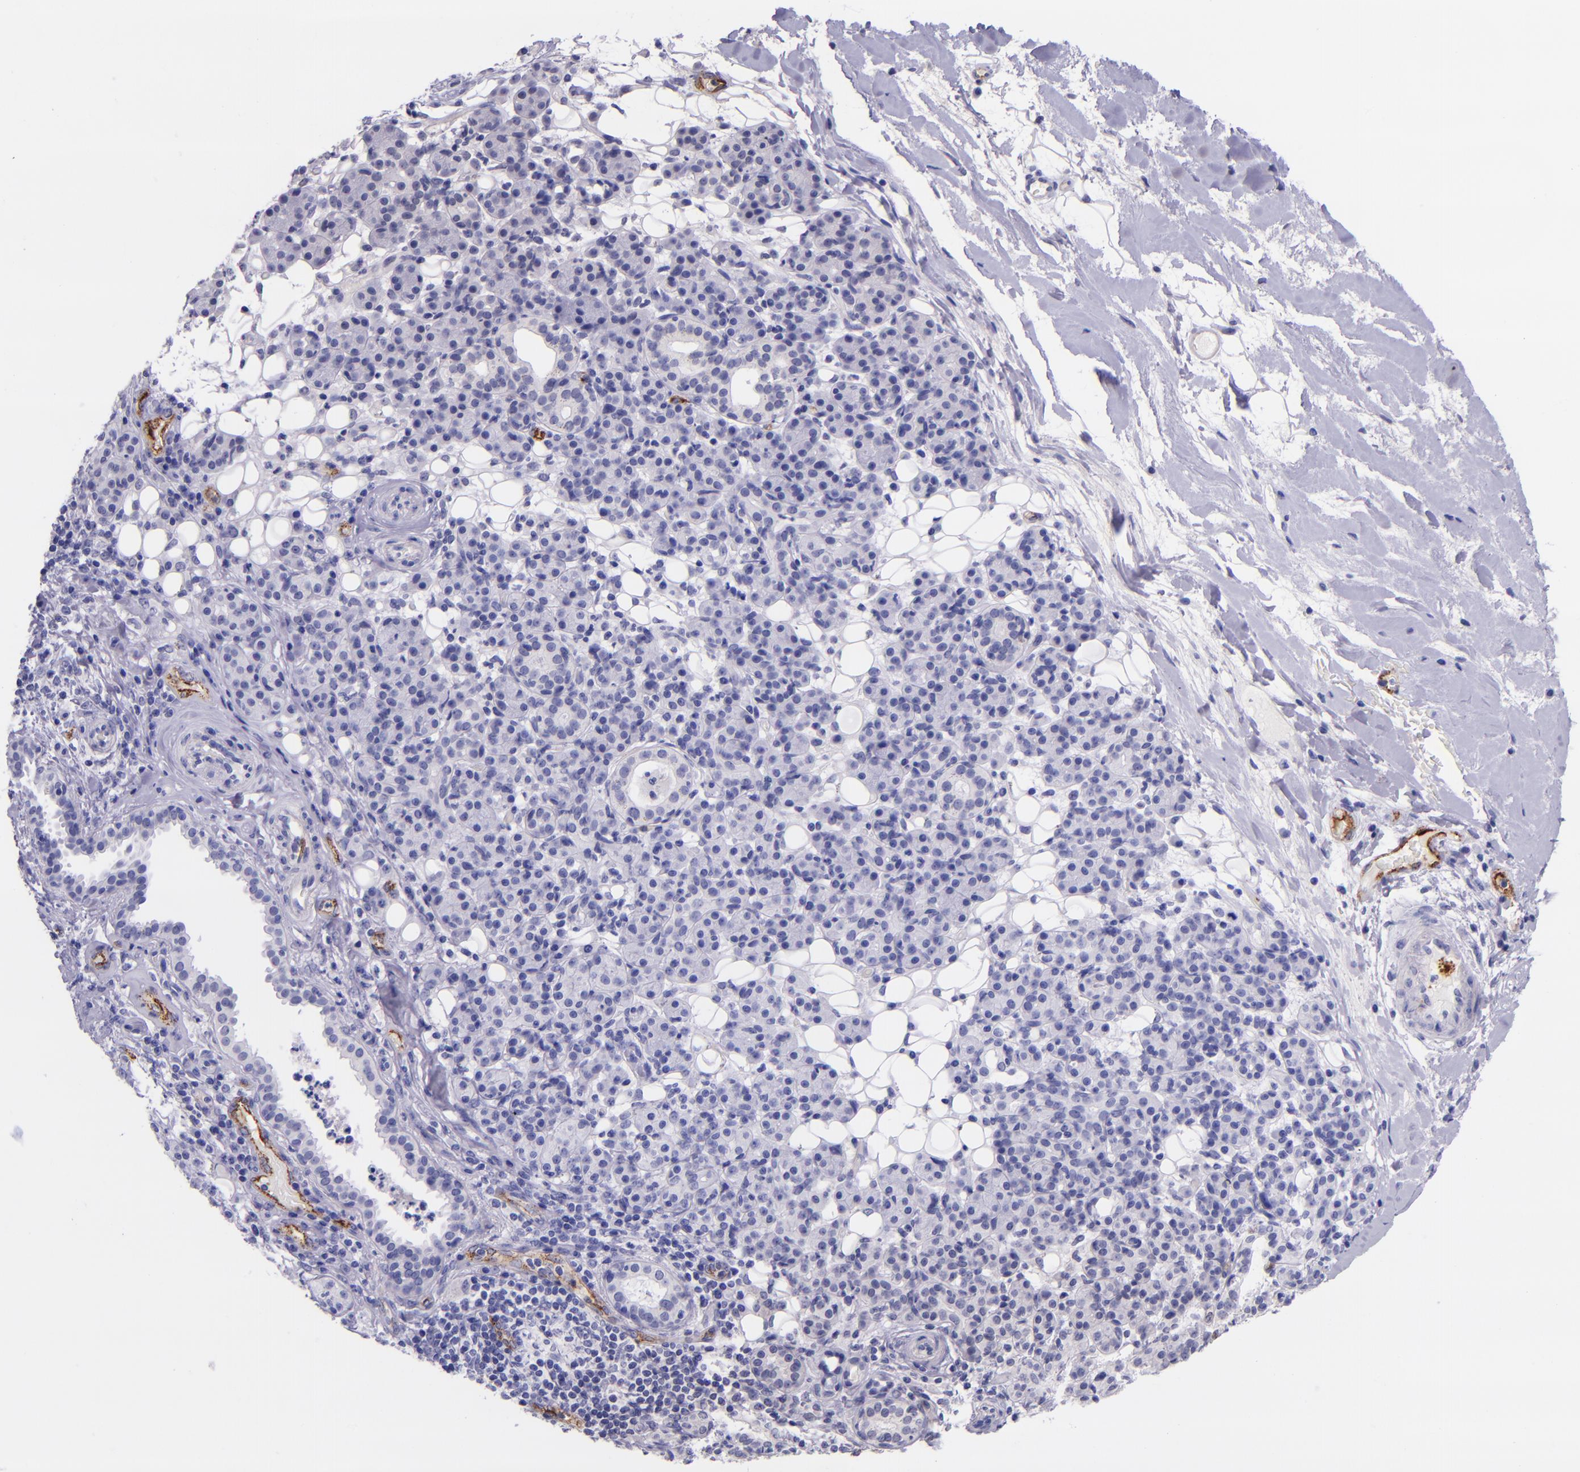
{"staining": {"intensity": "negative", "quantity": "none", "location": "none"}, "tissue": "skin cancer", "cell_type": "Tumor cells", "image_type": "cancer", "snomed": [{"axis": "morphology", "description": "Squamous cell carcinoma, NOS"}, {"axis": "topography", "description": "Skin"}], "caption": "Tumor cells show no significant protein expression in skin squamous cell carcinoma.", "gene": "SELE", "patient": {"sex": "male", "age": 84}}